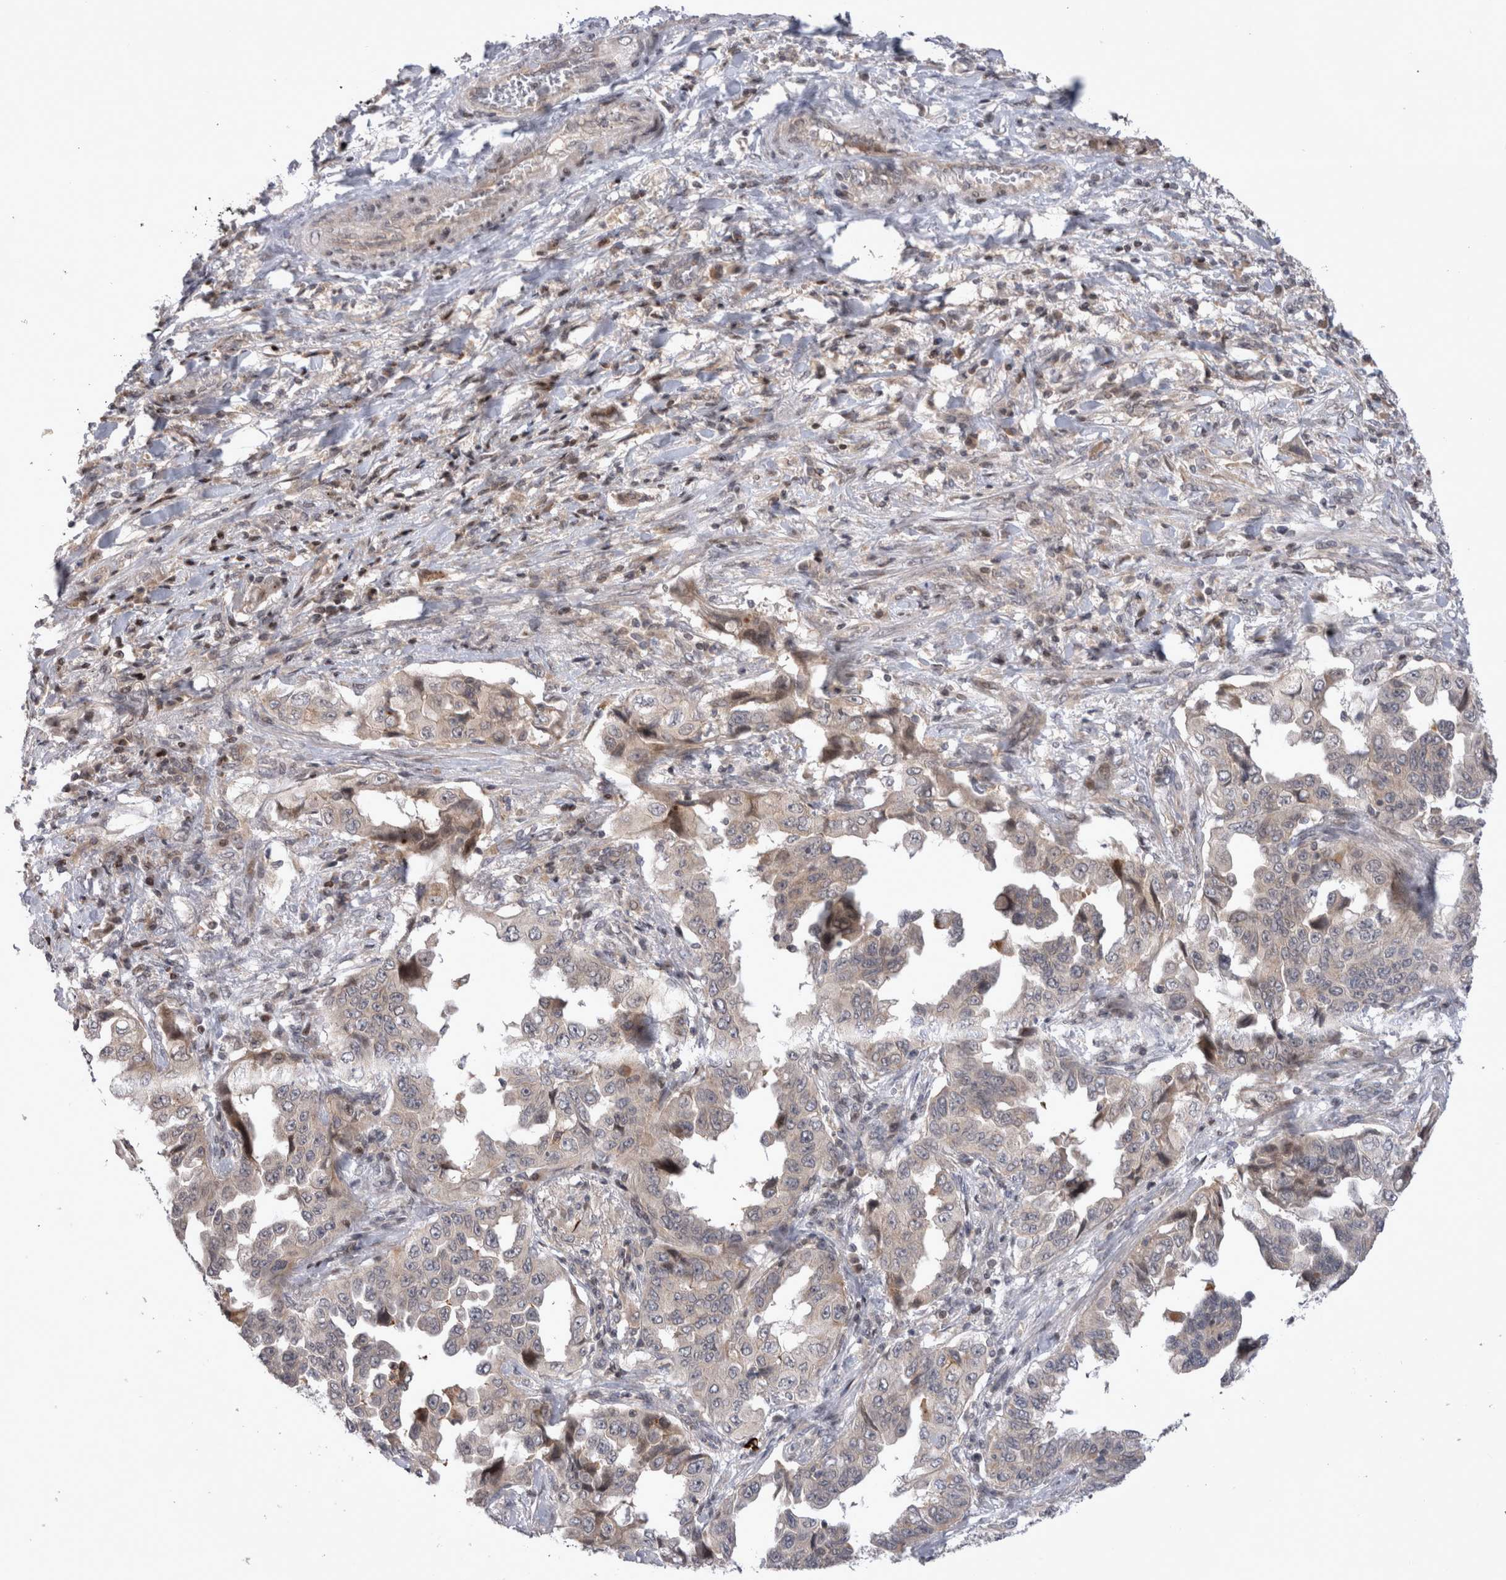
{"staining": {"intensity": "weak", "quantity": "<25%", "location": "cytoplasmic/membranous,nuclear"}, "tissue": "lung cancer", "cell_type": "Tumor cells", "image_type": "cancer", "snomed": [{"axis": "morphology", "description": "Adenocarcinoma, NOS"}, {"axis": "topography", "description": "Lung"}], "caption": "A high-resolution photomicrograph shows immunohistochemistry staining of lung cancer (adenocarcinoma), which displays no significant expression in tumor cells. Nuclei are stained in blue.", "gene": "PLEKHM1", "patient": {"sex": "female", "age": 51}}